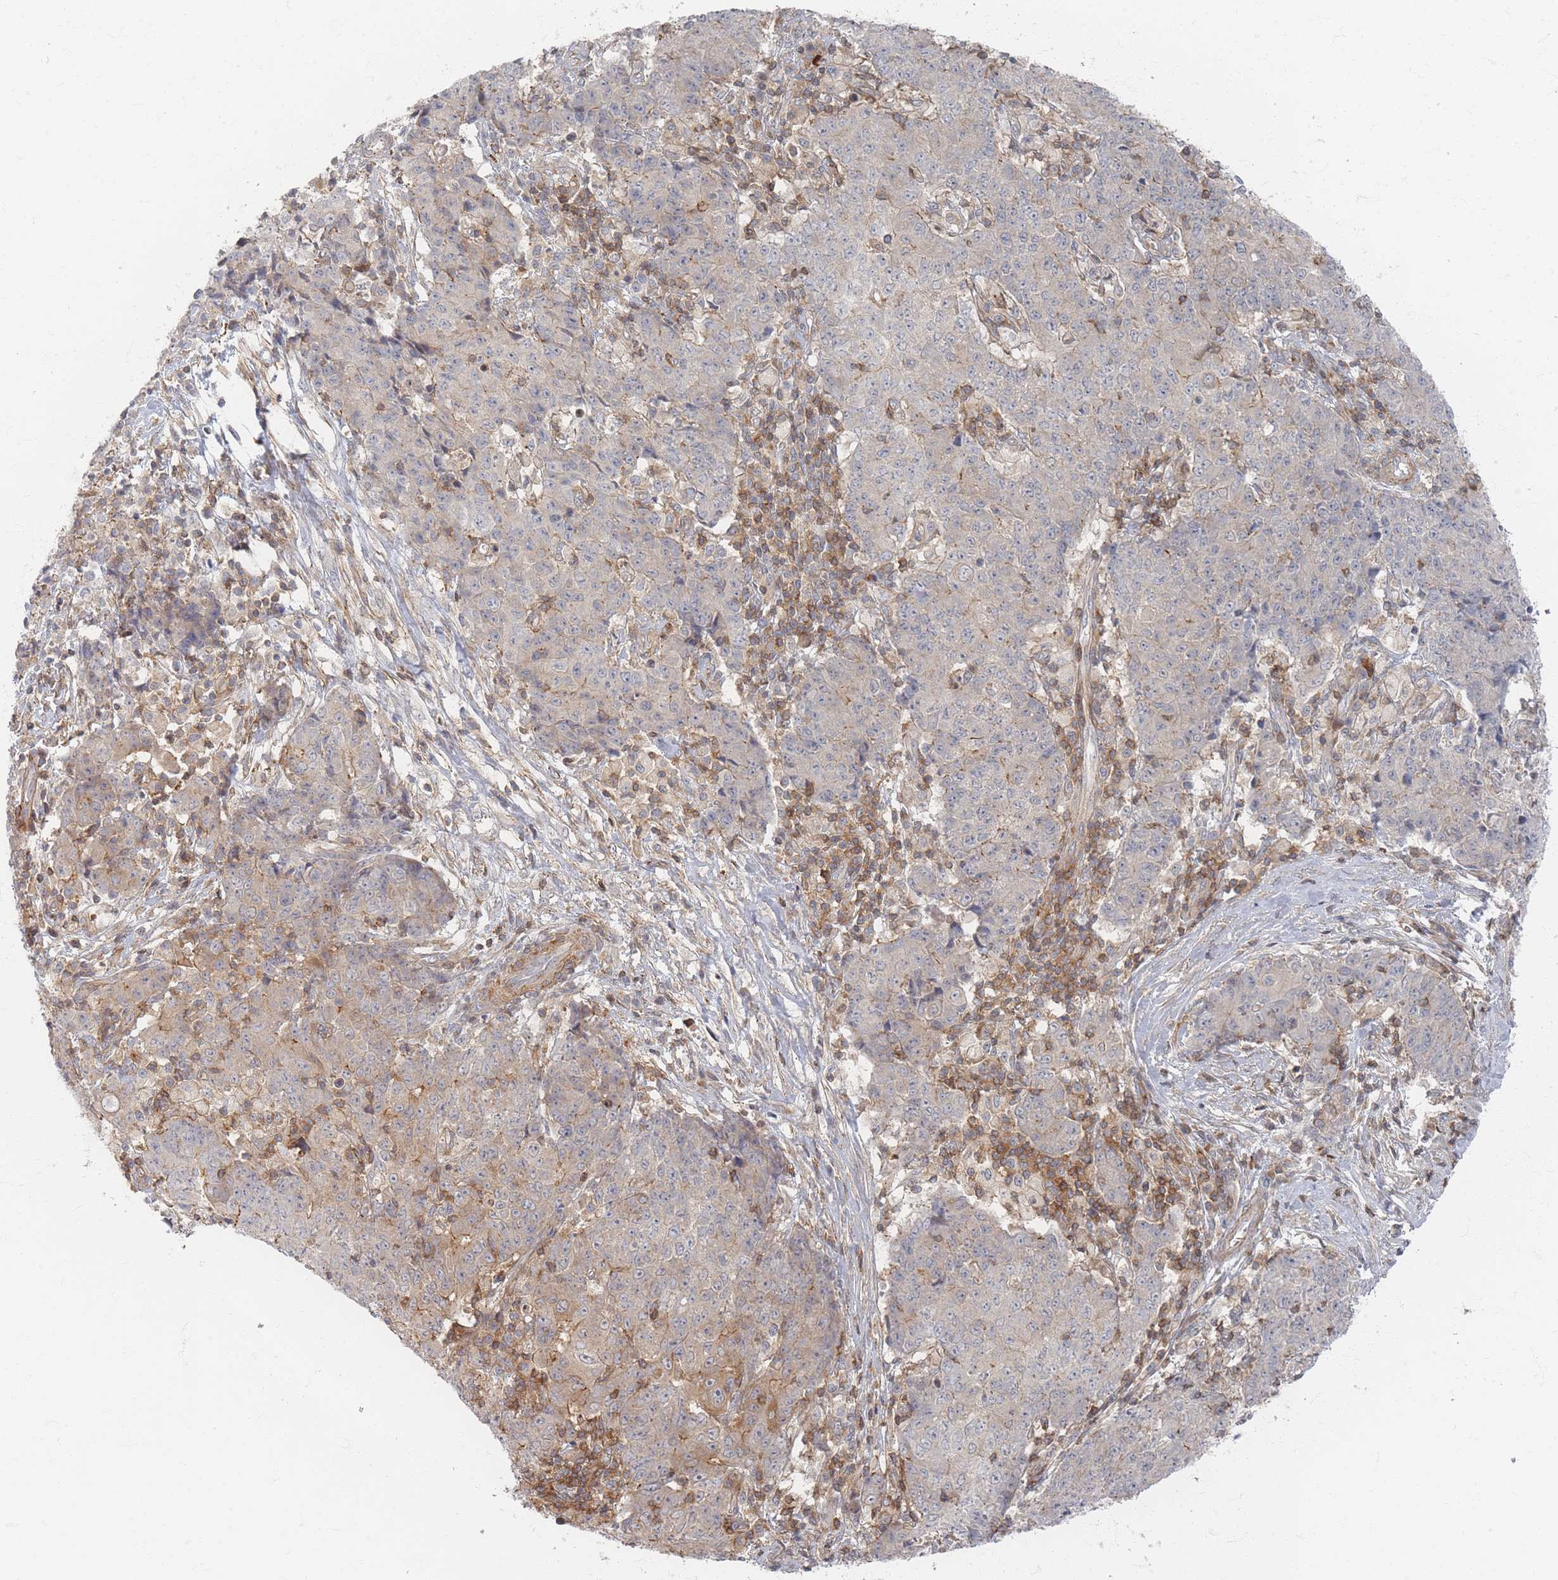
{"staining": {"intensity": "weak", "quantity": "<25%", "location": "cytoplasmic/membranous"}, "tissue": "ovarian cancer", "cell_type": "Tumor cells", "image_type": "cancer", "snomed": [{"axis": "morphology", "description": "Carcinoma, endometroid"}, {"axis": "topography", "description": "Ovary"}], "caption": "This is a histopathology image of IHC staining of endometroid carcinoma (ovarian), which shows no staining in tumor cells. (Immunohistochemistry (ihc), brightfield microscopy, high magnification).", "gene": "ZNF852", "patient": {"sex": "female", "age": 42}}